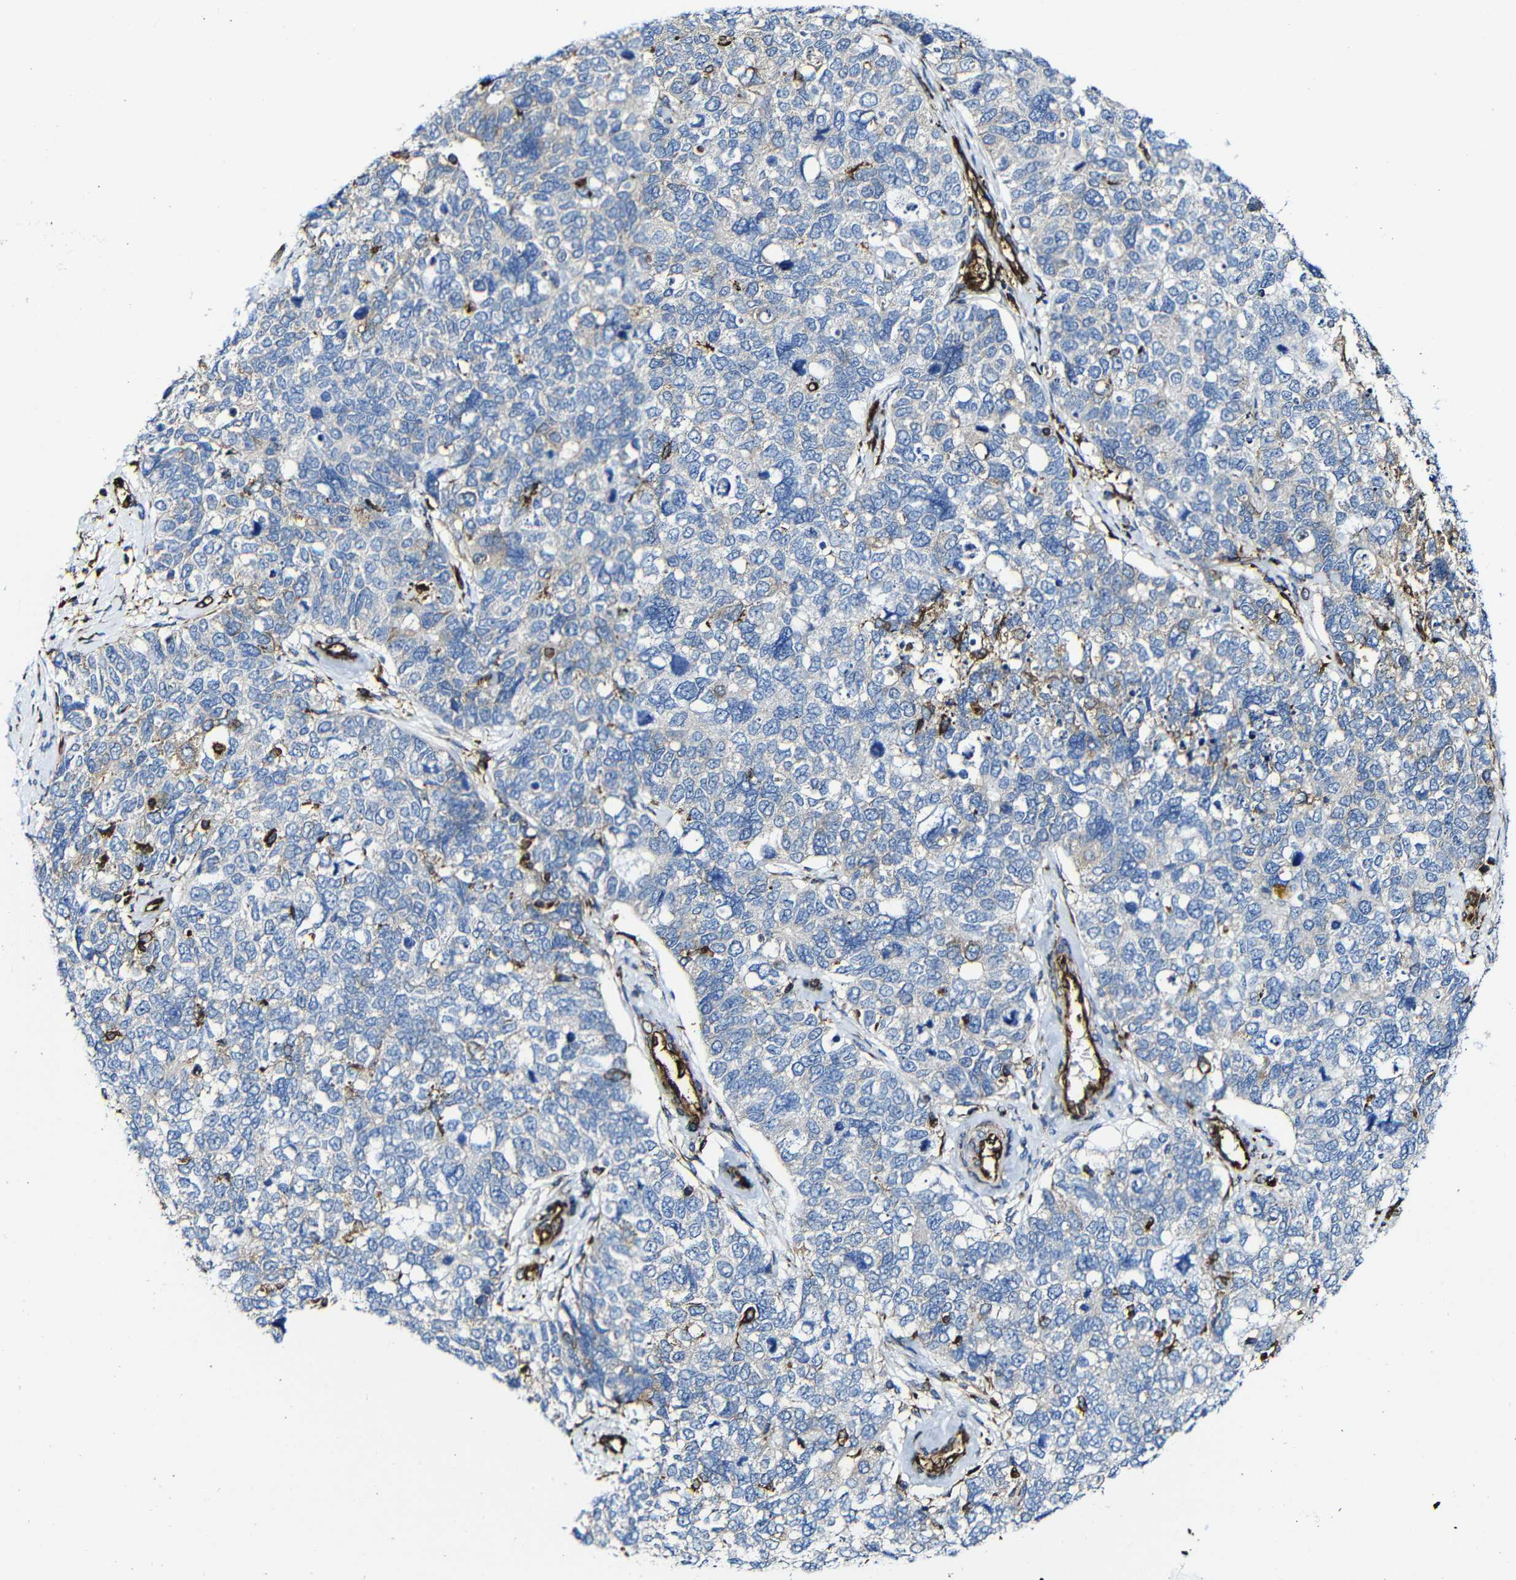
{"staining": {"intensity": "negative", "quantity": "none", "location": "none"}, "tissue": "cervical cancer", "cell_type": "Tumor cells", "image_type": "cancer", "snomed": [{"axis": "morphology", "description": "Squamous cell carcinoma, NOS"}, {"axis": "topography", "description": "Cervix"}], "caption": "A photomicrograph of squamous cell carcinoma (cervical) stained for a protein reveals no brown staining in tumor cells. Nuclei are stained in blue.", "gene": "MSN", "patient": {"sex": "female", "age": 63}}